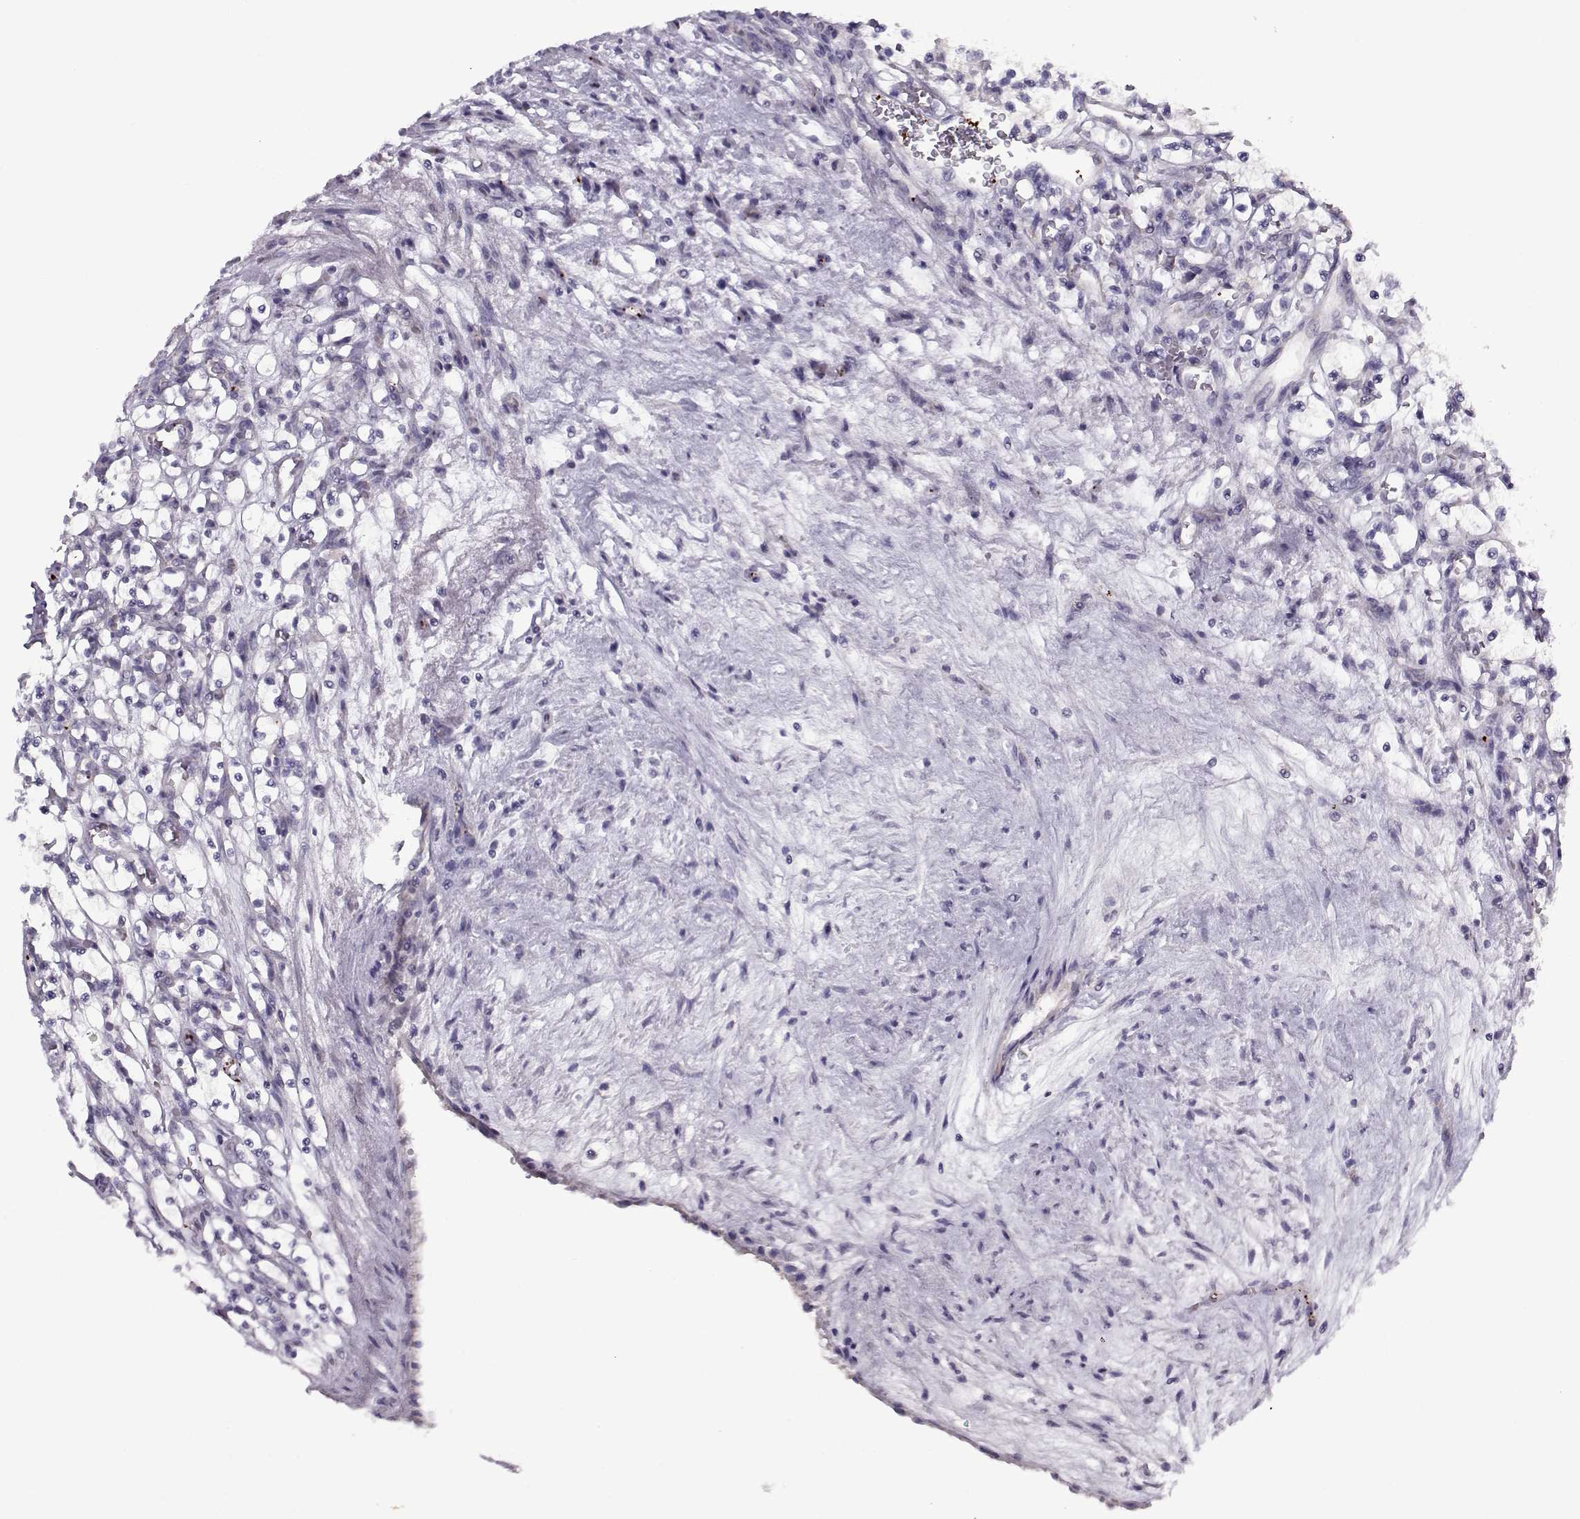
{"staining": {"intensity": "negative", "quantity": "none", "location": "none"}, "tissue": "renal cancer", "cell_type": "Tumor cells", "image_type": "cancer", "snomed": [{"axis": "morphology", "description": "Adenocarcinoma, NOS"}, {"axis": "topography", "description": "Kidney"}], "caption": "Renal cancer (adenocarcinoma) stained for a protein using immunohistochemistry (IHC) reveals no expression tumor cells.", "gene": "KLF17", "patient": {"sex": "female", "age": 69}}